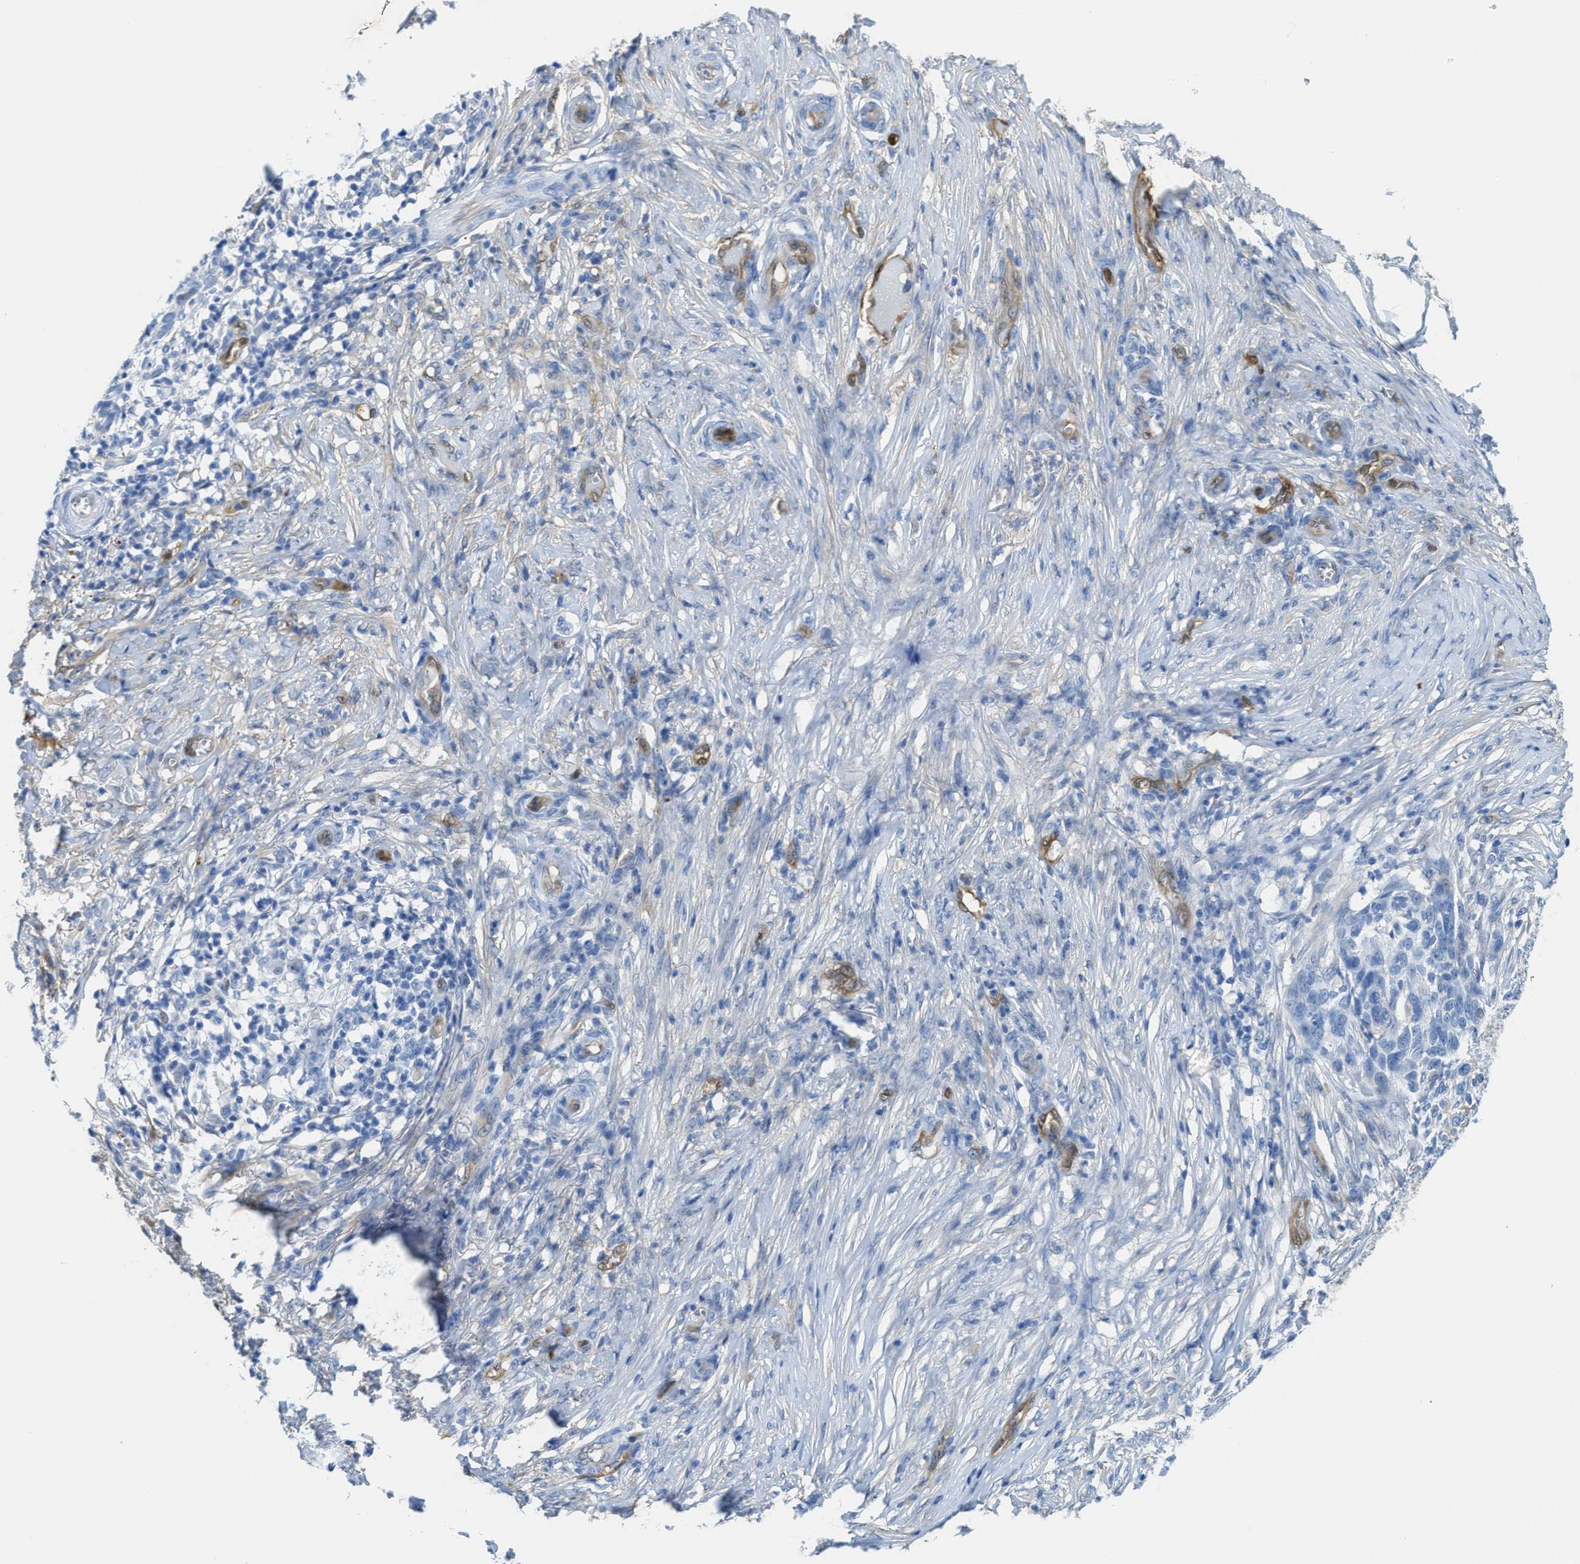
{"staining": {"intensity": "weak", "quantity": "<25%", "location": "cytoplasmic/membranous"}, "tissue": "skin cancer", "cell_type": "Tumor cells", "image_type": "cancer", "snomed": [{"axis": "morphology", "description": "Basal cell carcinoma"}, {"axis": "topography", "description": "Skin"}], "caption": "Immunohistochemical staining of human skin basal cell carcinoma exhibits no significant staining in tumor cells. (DAB (3,3'-diaminobenzidine) immunohistochemistry (IHC) visualized using brightfield microscopy, high magnification).", "gene": "ASS1", "patient": {"sex": "male", "age": 85}}